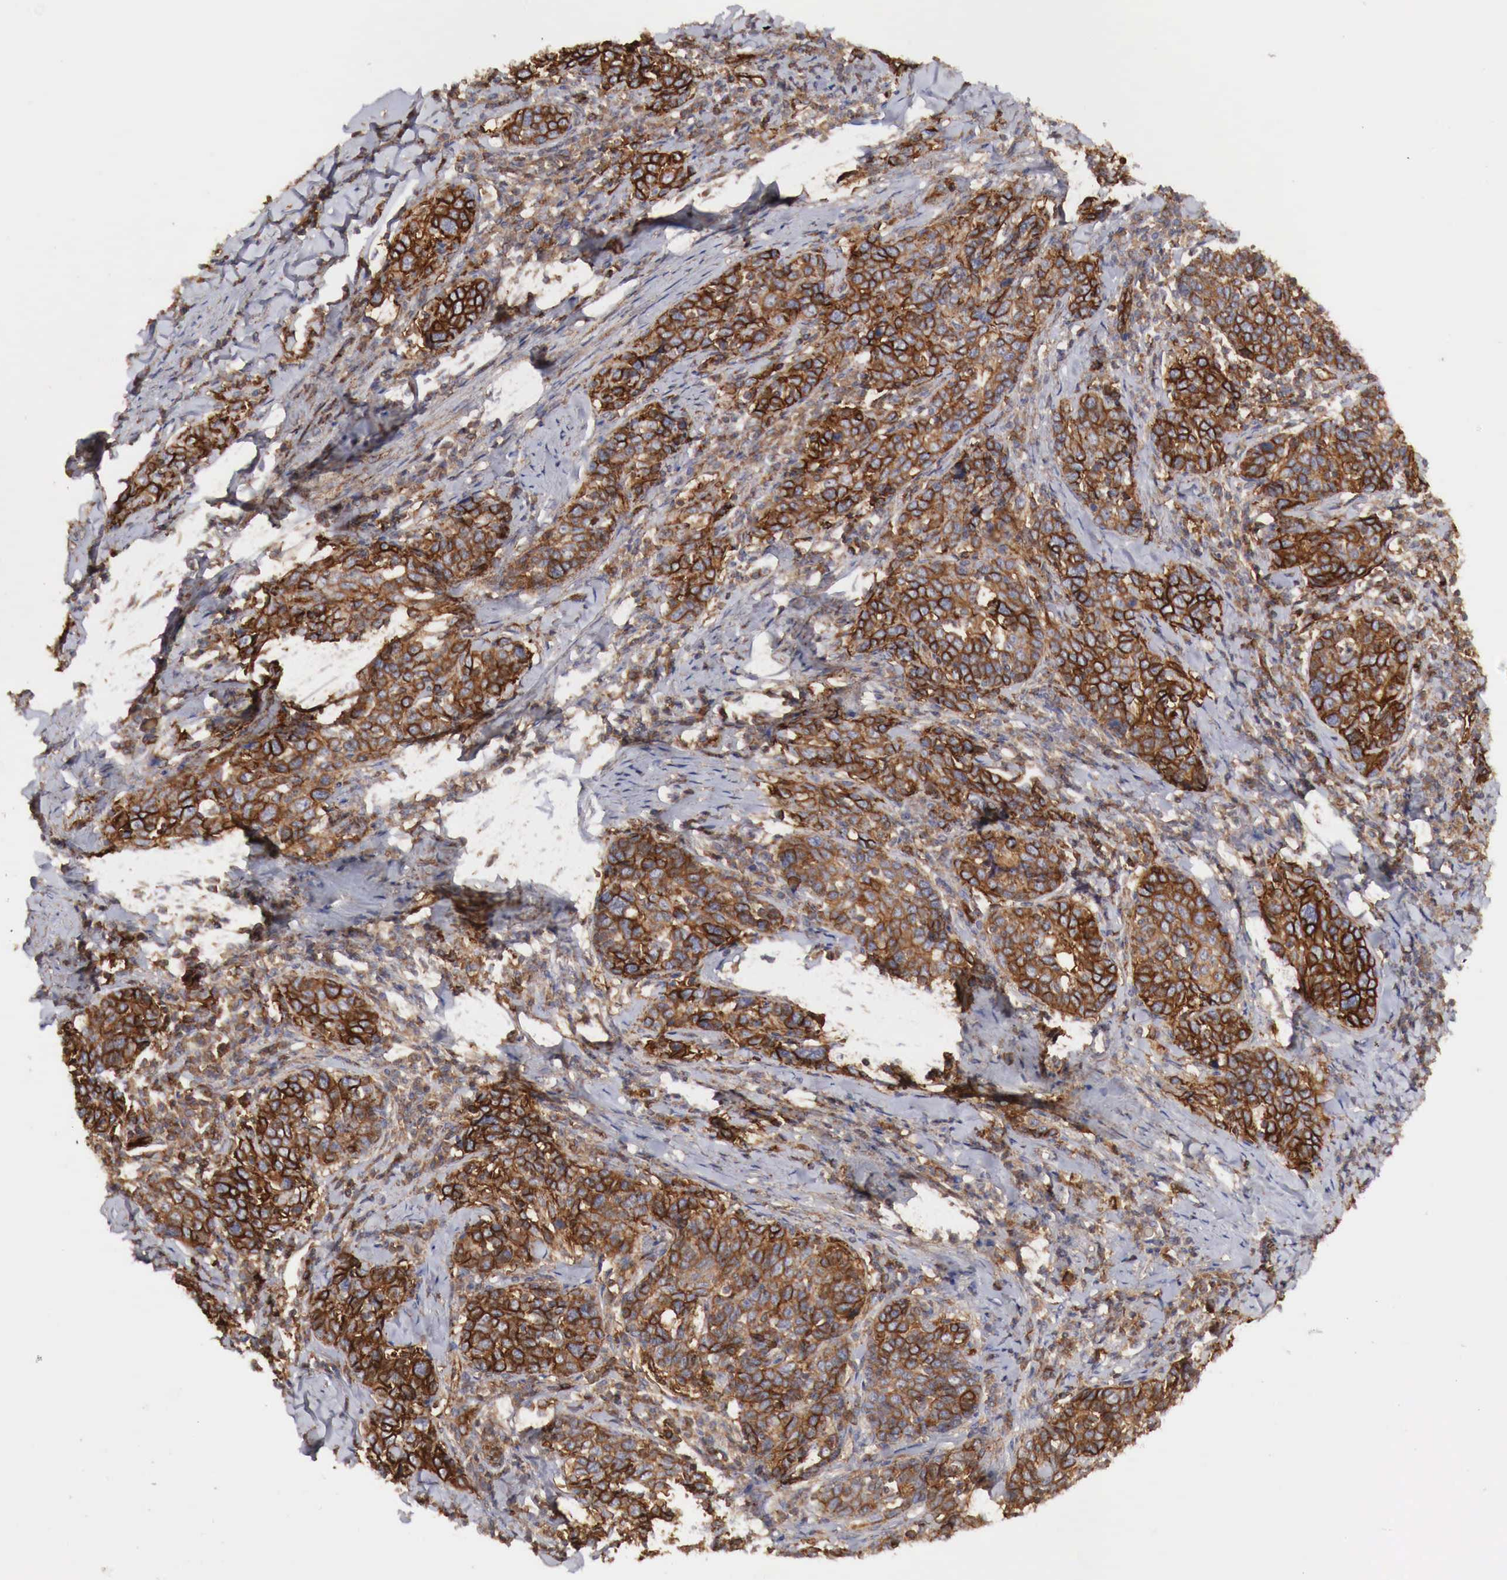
{"staining": {"intensity": "moderate", "quantity": ">75%", "location": "cytoplasmic/membranous"}, "tissue": "cervical cancer", "cell_type": "Tumor cells", "image_type": "cancer", "snomed": [{"axis": "morphology", "description": "Squamous cell carcinoma, NOS"}, {"axis": "topography", "description": "Cervix"}], "caption": "A brown stain labels moderate cytoplasmic/membranous expression of a protein in human cervical squamous cell carcinoma tumor cells.", "gene": "ARMCX4", "patient": {"sex": "female", "age": 41}}